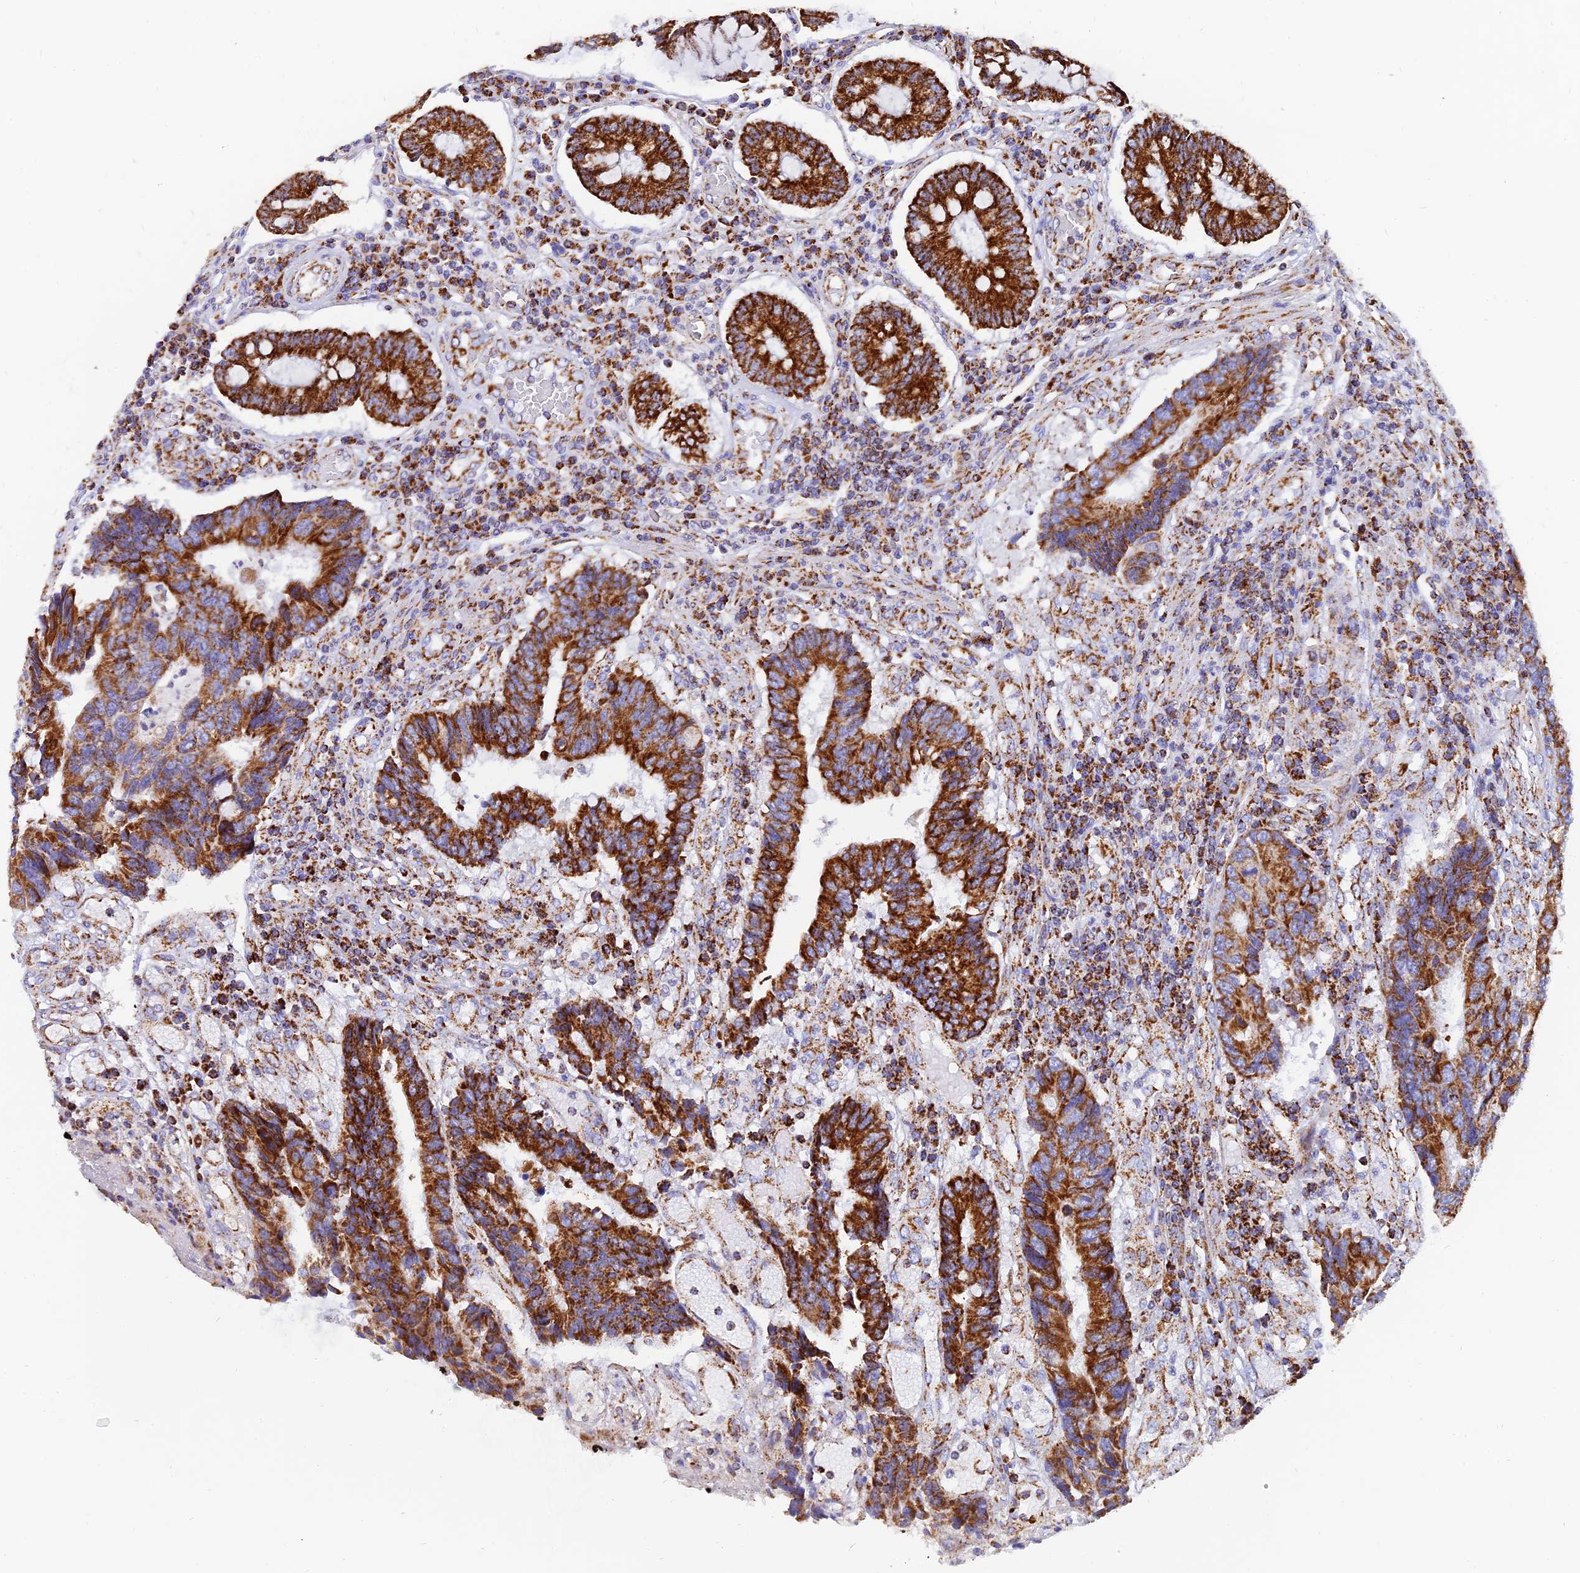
{"staining": {"intensity": "strong", "quantity": ">75%", "location": "cytoplasmic/membranous"}, "tissue": "colorectal cancer", "cell_type": "Tumor cells", "image_type": "cancer", "snomed": [{"axis": "morphology", "description": "Adenocarcinoma, NOS"}, {"axis": "topography", "description": "Rectum"}], "caption": "Immunohistochemical staining of human colorectal cancer (adenocarcinoma) shows high levels of strong cytoplasmic/membranous positivity in approximately >75% of tumor cells.", "gene": "NDUFB6", "patient": {"sex": "male", "age": 84}}